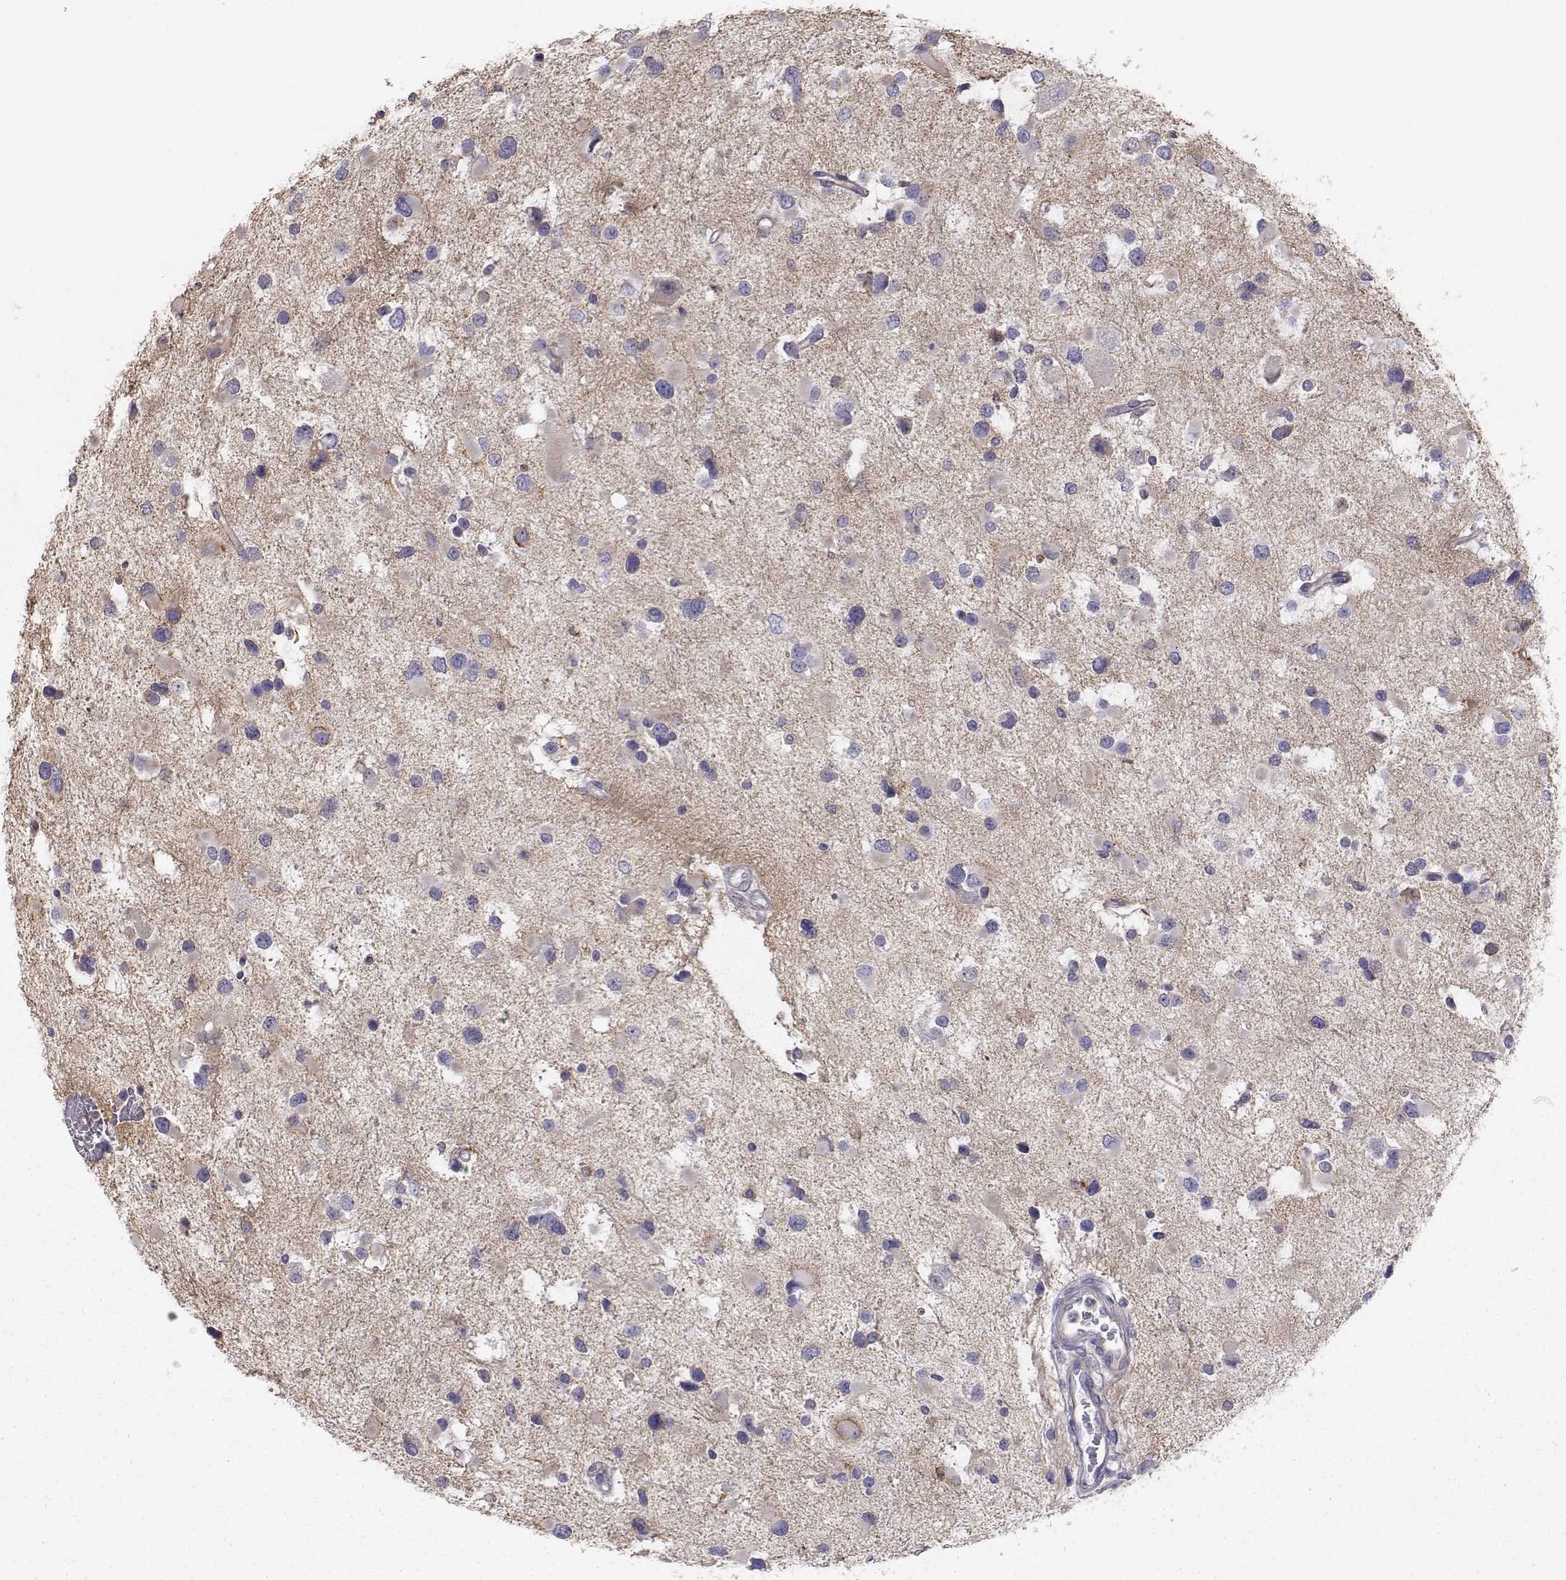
{"staining": {"intensity": "negative", "quantity": "none", "location": "none"}, "tissue": "glioma", "cell_type": "Tumor cells", "image_type": "cancer", "snomed": [{"axis": "morphology", "description": "Glioma, malignant, Low grade"}, {"axis": "topography", "description": "Brain"}], "caption": "Image shows no protein expression in tumor cells of low-grade glioma (malignant) tissue.", "gene": "NCAM2", "patient": {"sex": "female", "age": 32}}